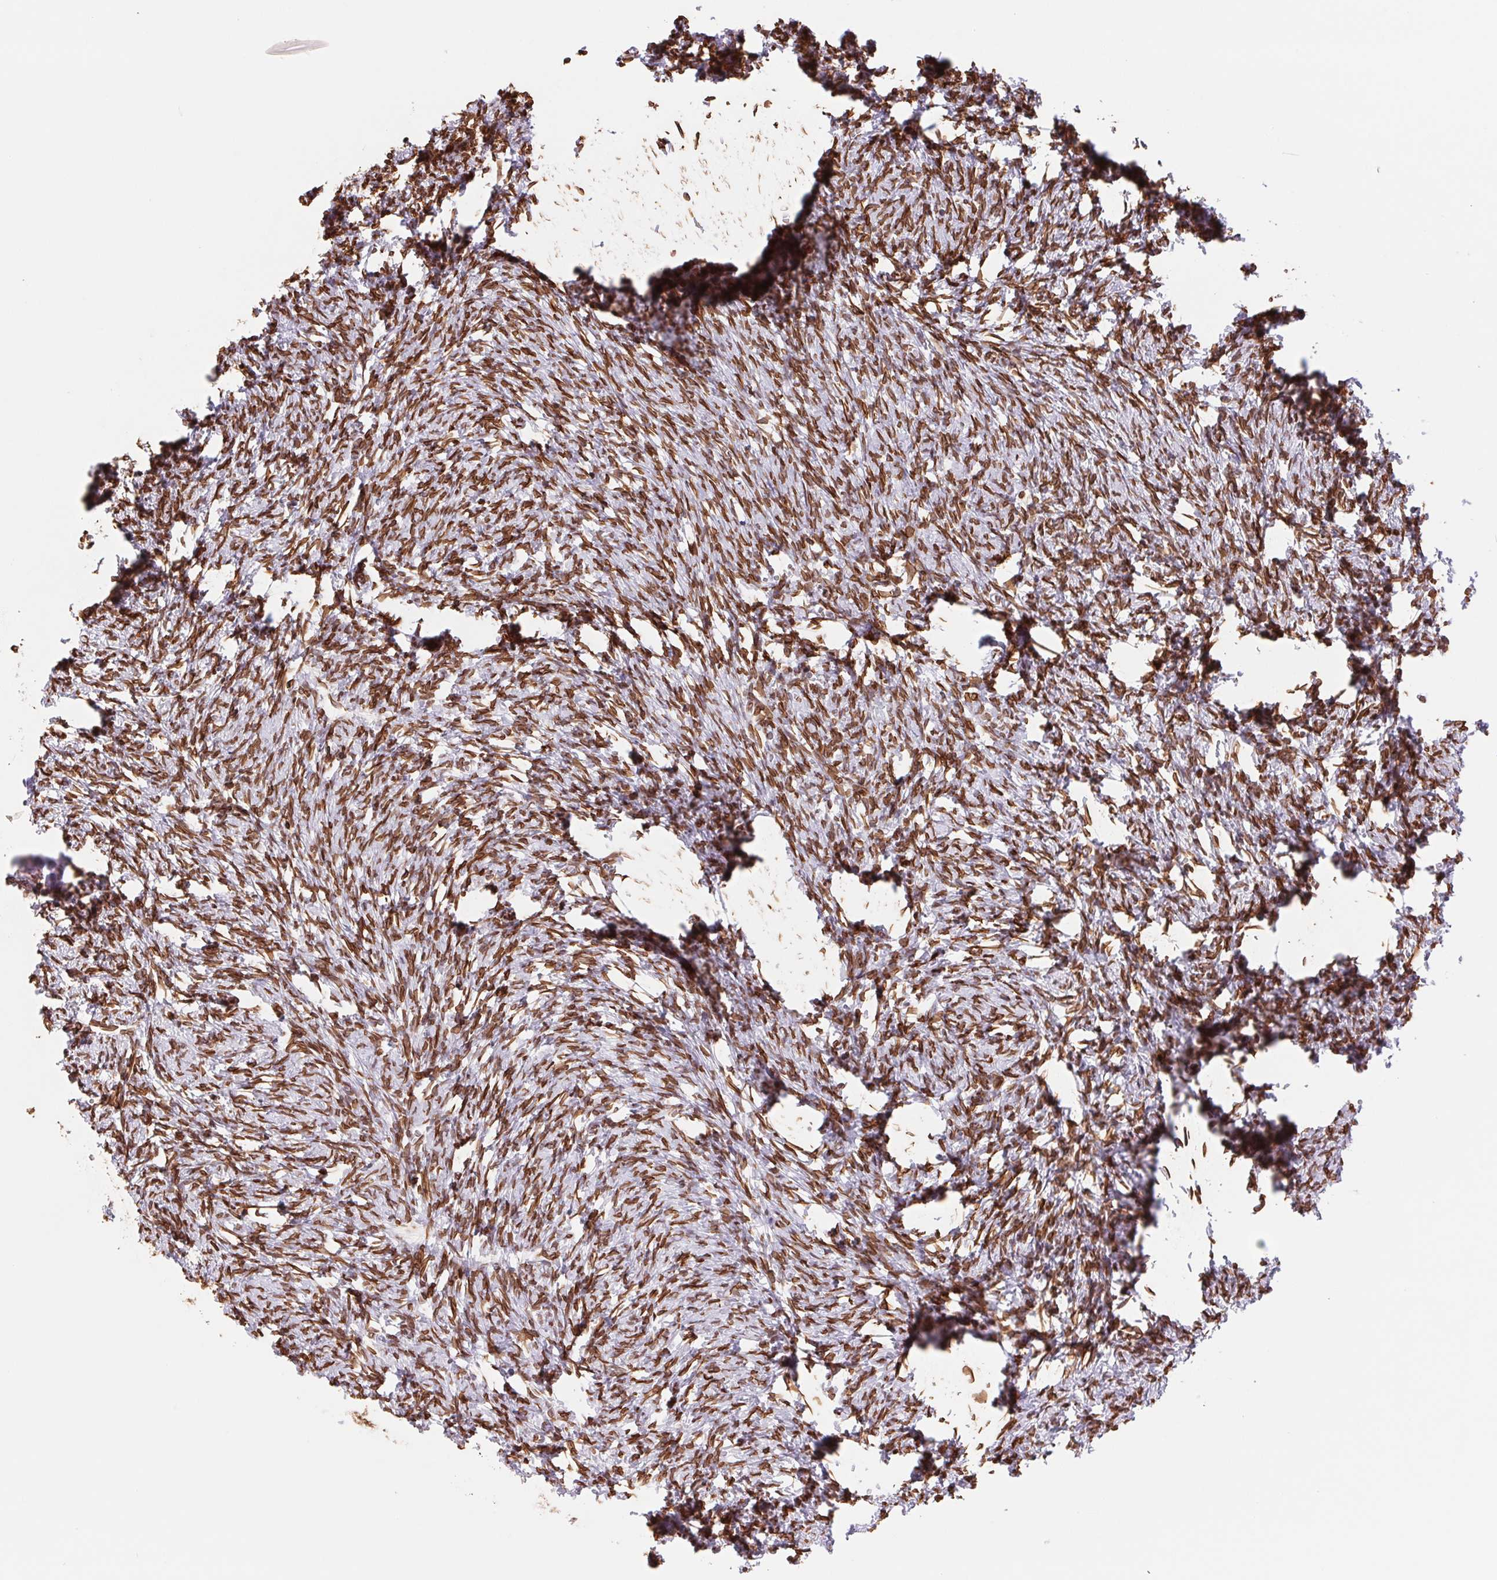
{"staining": {"intensity": "moderate", "quantity": ">75%", "location": "cytoplasmic/membranous,nuclear"}, "tissue": "ovary", "cell_type": "Follicle cells", "image_type": "normal", "snomed": [{"axis": "morphology", "description": "Normal tissue, NOS"}, {"axis": "topography", "description": "Ovary"}], "caption": "Moderate cytoplasmic/membranous,nuclear protein expression is present in approximately >75% of follicle cells in ovary. (DAB IHC with brightfield microscopy, high magnification).", "gene": "LMNB2", "patient": {"sex": "female", "age": 41}}